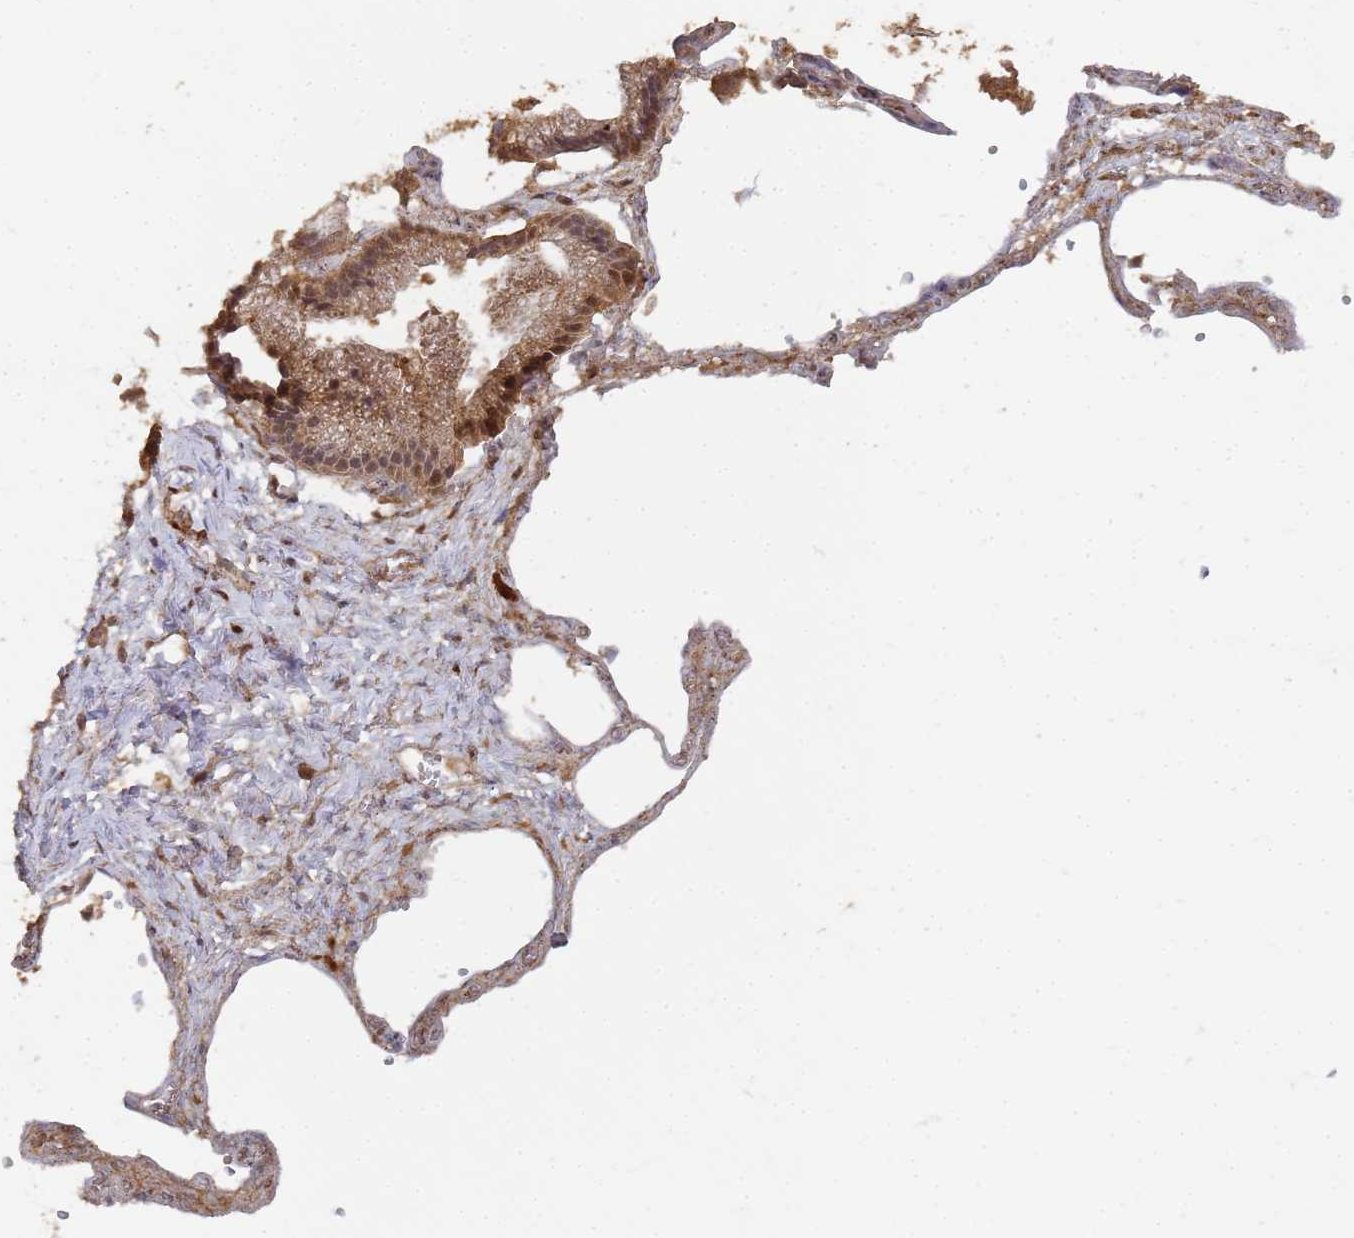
{"staining": {"intensity": "weak", "quantity": ">75%", "location": "cytoplasmic/membranous"}, "tissue": "adipose tissue", "cell_type": "Adipocytes", "image_type": "normal", "snomed": [{"axis": "morphology", "description": "Normal tissue, NOS"}, {"axis": "topography", "description": "Gallbladder"}, {"axis": "topography", "description": "Peripheral nerve tissue"}], "caption": "IHC (DAB (3,3'-diaminobenzidine)) staining of normal human adipose tissue shows weak cytoplasmic/membranous protein positivity in approximately >75% of adipocytes.", "gene": "SECISBP2", "patient": {"sex": "male", "age": 38}}